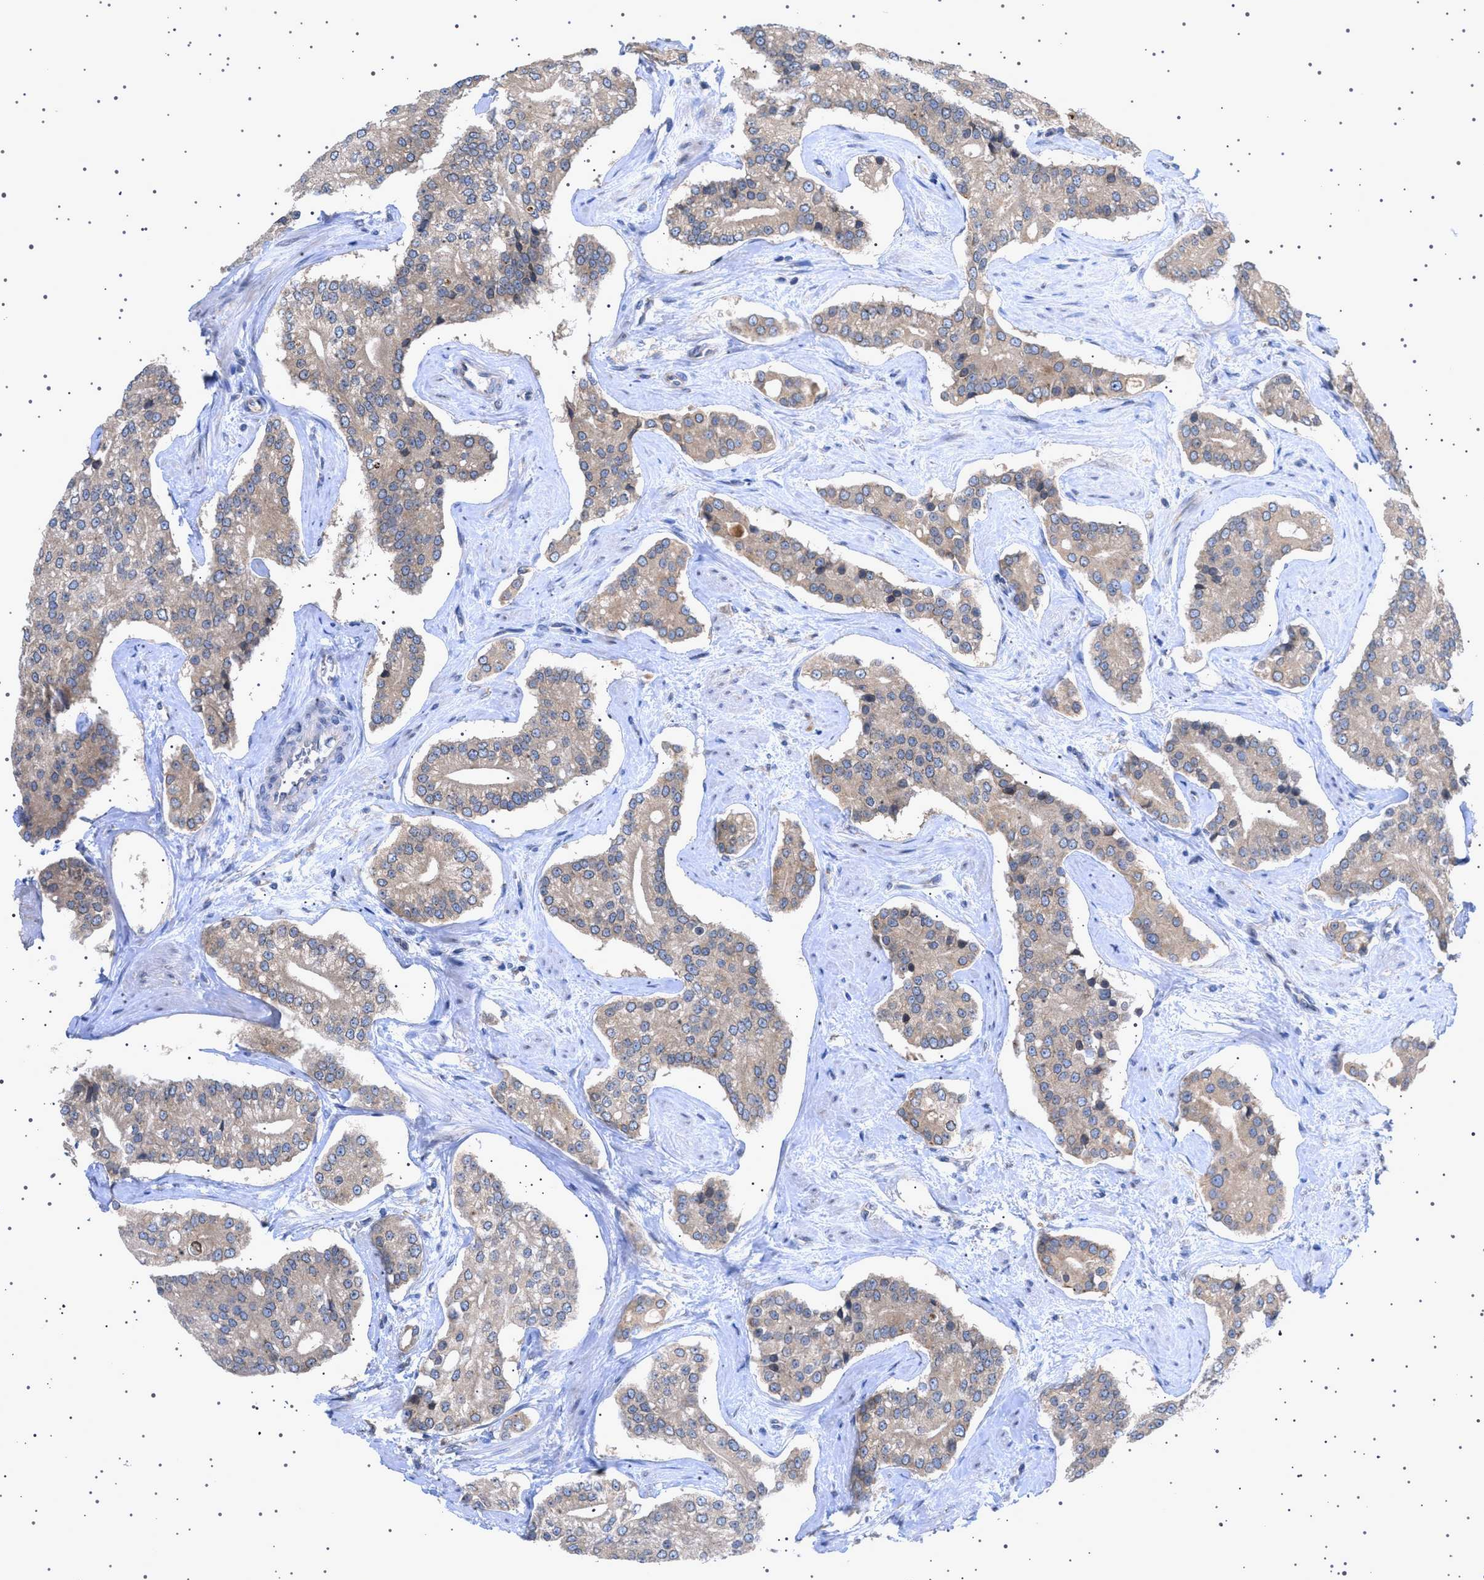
{"staining": {"intensity": "weak", "quantity": "25%-75%", "location": "cytoplasmic/membranous,nuclear"}, "tissue": "prostate cancer", "cell_type": "Tumor cells", "image_type": "cancer", "snomed": [{"axis": "morphology", "description": "Adenocarcinoma, High grade"}, {"axis": "topography", "description": "Prostate"}], "caption": "The histopathology image reveals staining of prostate cancer, revealing weak cytoplasmic/membranous and nuclear protein staining (brown color) within tumor cells. The staining was performed using DAB, with brown indicating positive protein expression. Nuclei are stained blue with hematoxylin.", "gene": "NUP93", "patient": {"sex": "male", "age": 71}}